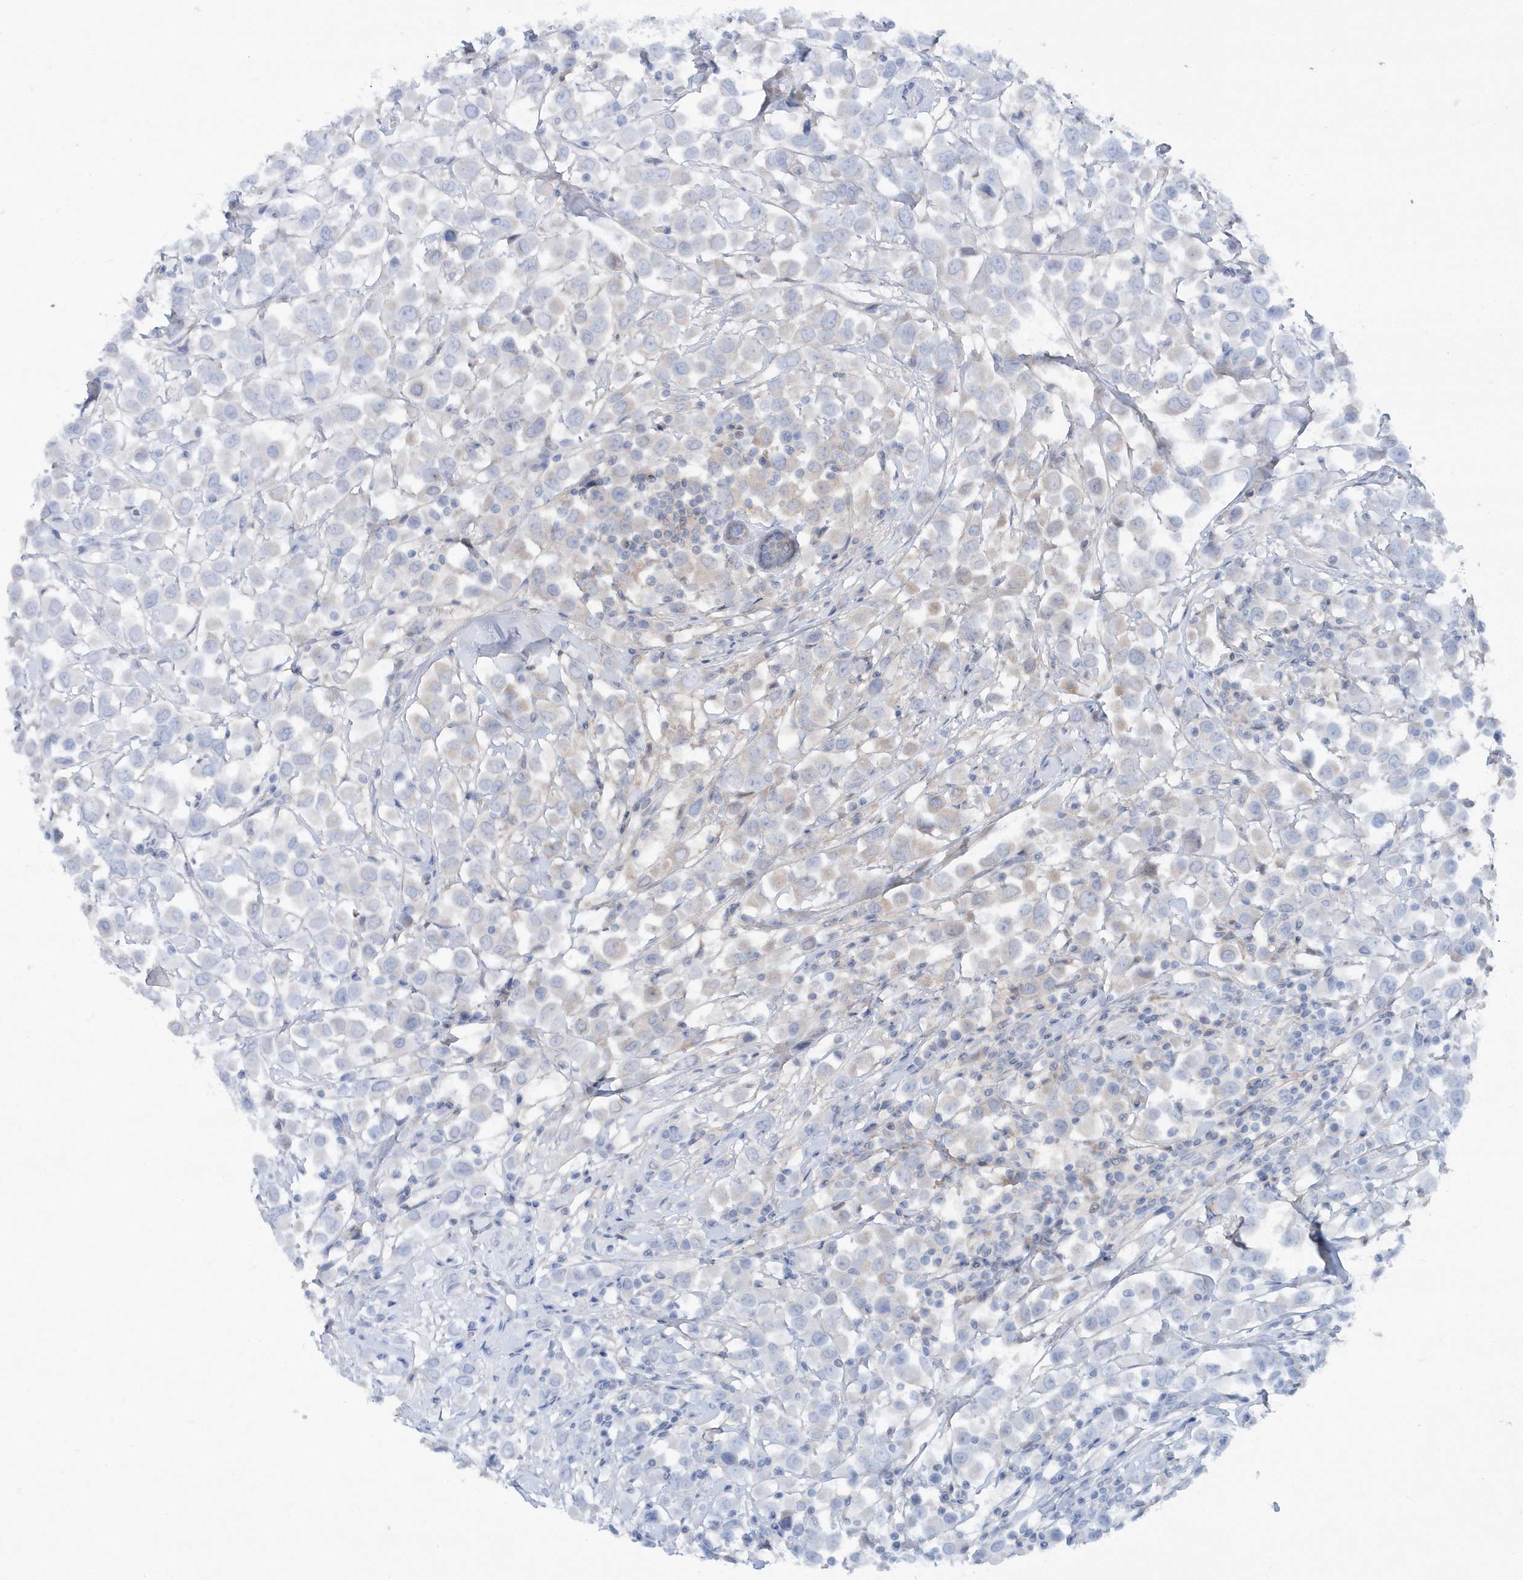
{"staining": {"intensity": "moderate", "quantity": "<25%", "location": "cytoplasmic/membranous"}, "tissue": "breast cancer", "cell_type": "Tumor cells", "image_type": "cancer", "snomed": [{"axis": "morphology", "description": "Duct carcinoma"}, {"axis": "topography", "description": "Breast"}], "caption": "Immunohistochemical staining of human breast cancer demonstrates low levels of moderate cytoplasmic/membranous protein staining in approximately <25% of tumor cells.", "gene": "RNF7", "patient": {"sex": "female", "age": 61}}